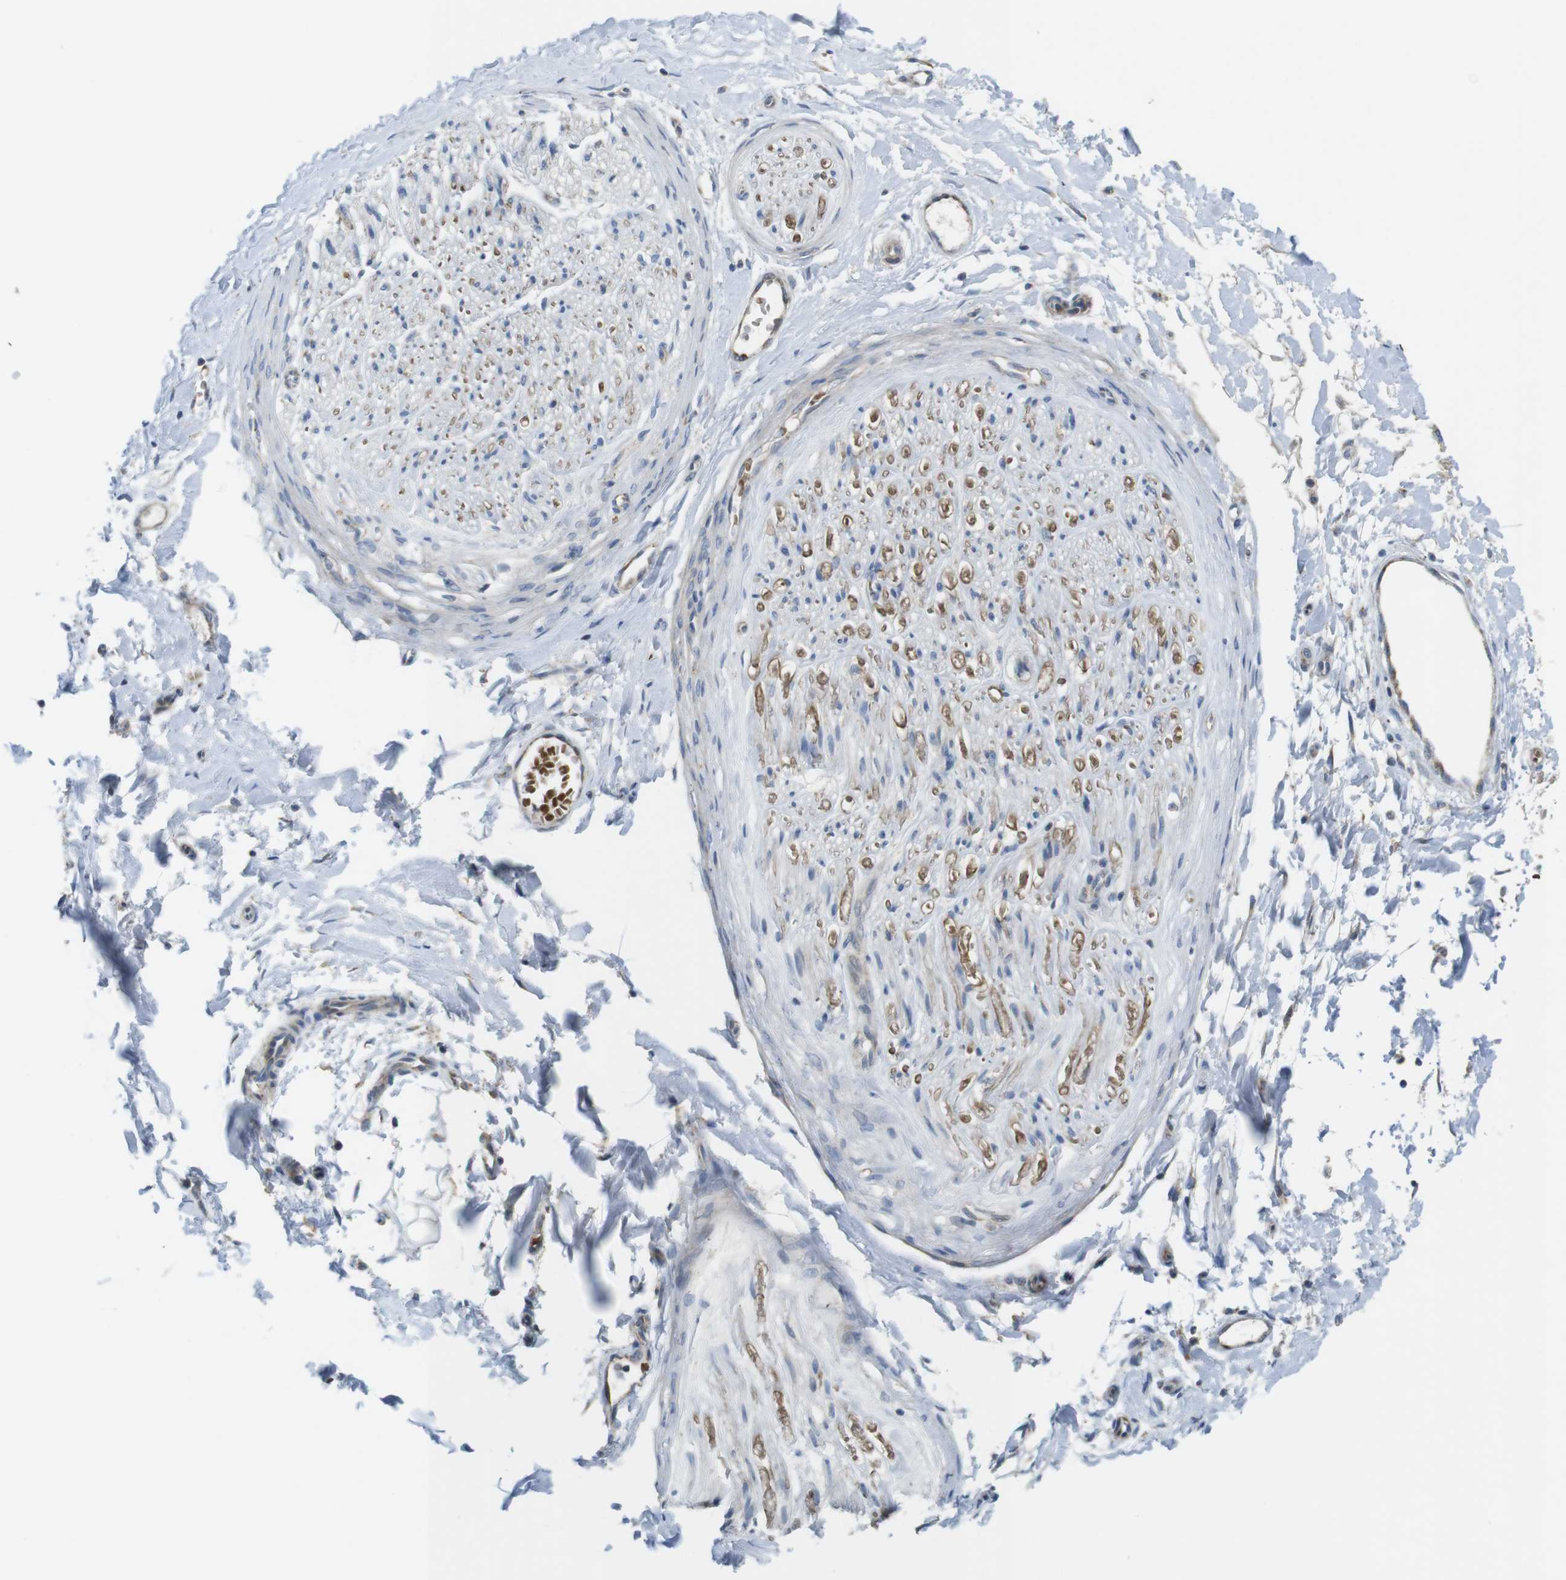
{"staining": {"intensity": "negative", "quantity": "none", "location": "none"}, "tissue": "adipose tissue", "cell_type": "Adipocytes", "image_type": "normal", "snomed": [{"axis": "morphology", "description": "Normal tissue, NOS"}, {"axis": "morphology", "description": "Squamous cell carcinoma, NOS"}, {"axis": "topography", "description": "Skin"}, {"axis": "topography", "description": "Peripheral nerve tissue"}], "caption": "IHC histopathology image of unremarkable adipose tissue: human adipose tissue stained with DAB (3,3'-diaminobenzidine) displays no significant protein positivity in adipocytes.", "gene": "MARCHF1", "patient": {"sex": "male", "age": 83}}